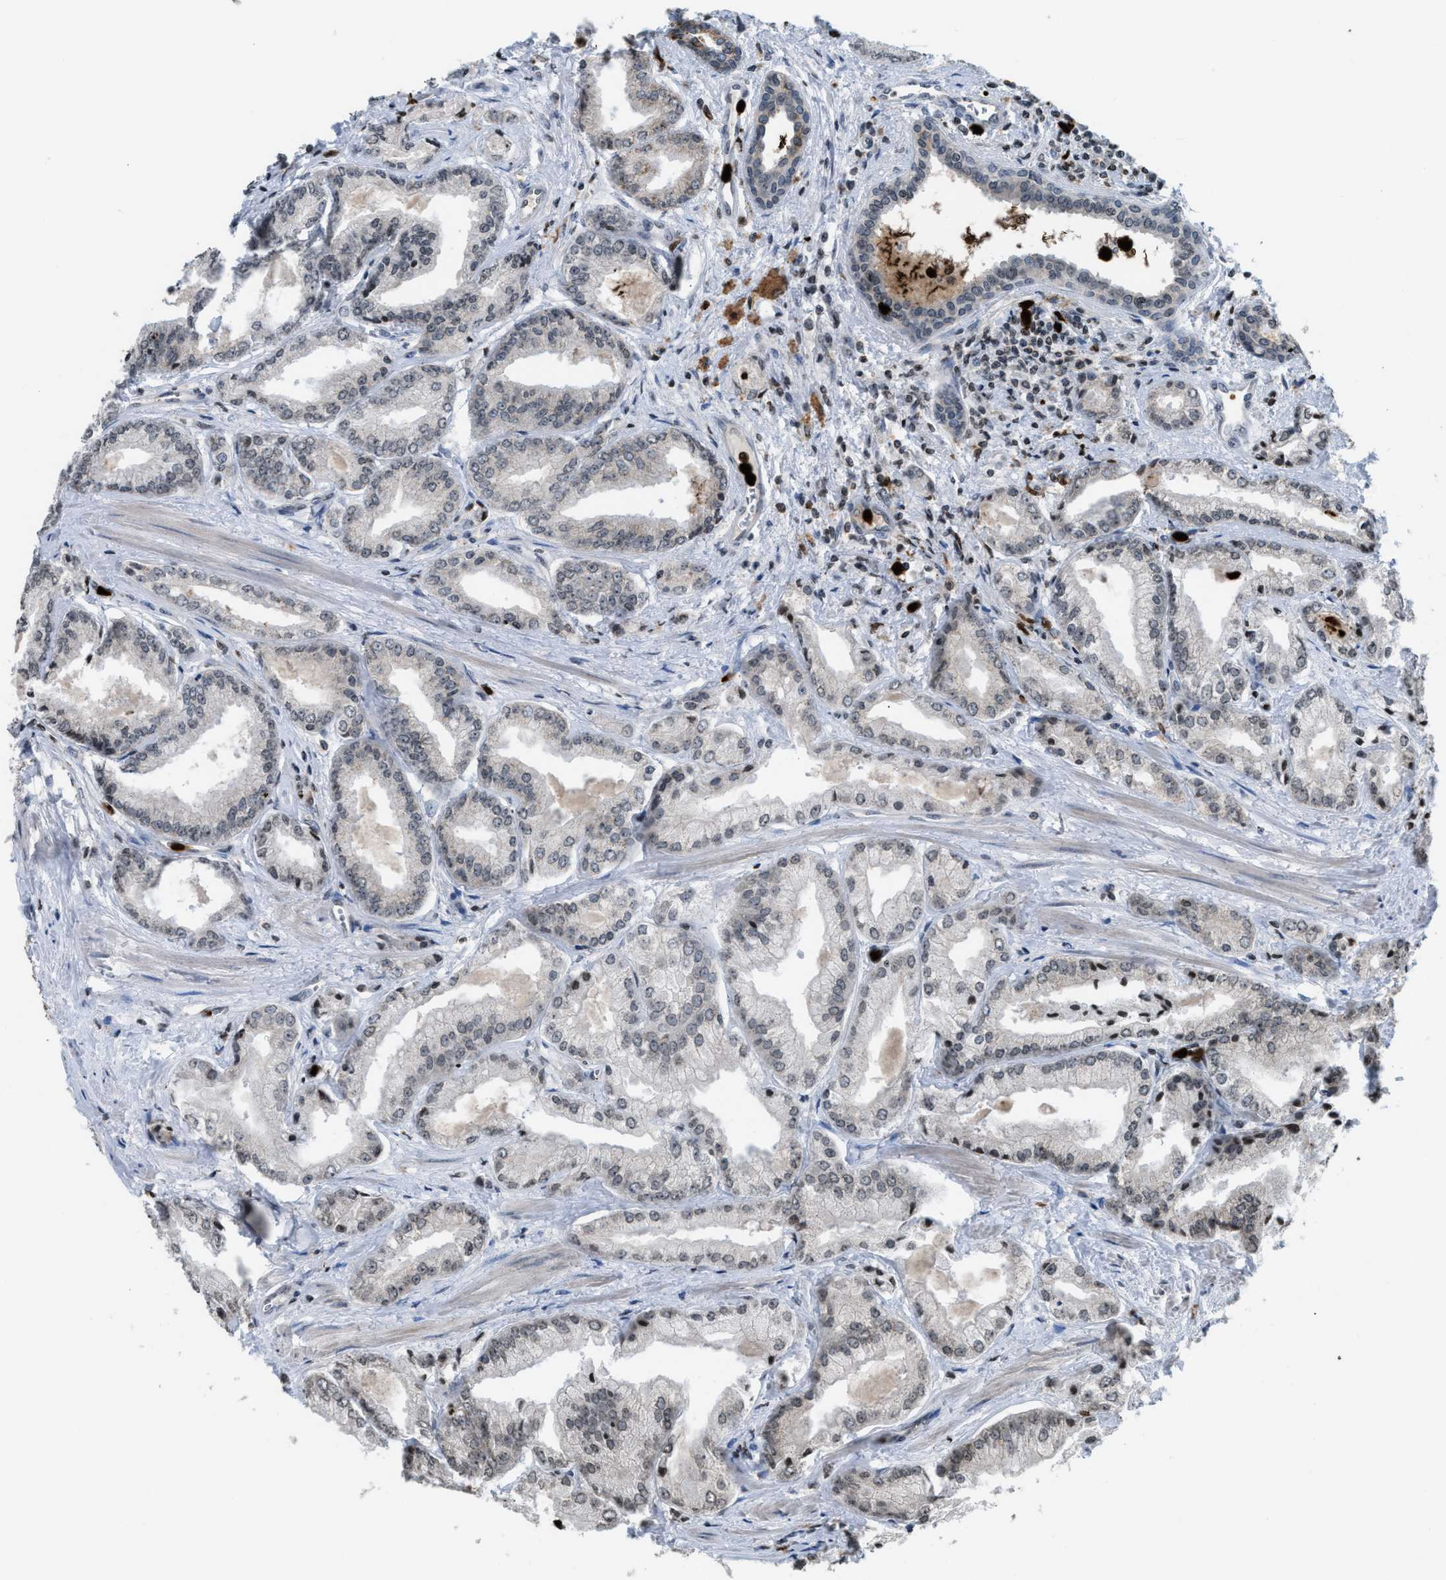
{"staining": {"intensity": "negative", "quantity": "none", "location": "none"}, "tissue": "prostate cancer", "cell_type": "Tumor cells", "image_type": "cancer", "snomed": [{"axis": "morphology", "description": "Adenocarcinoma, Low grade"}, {"axis": "topography", "description": "Prostate"}], "caption": "This is a micrograph of immunohistochemistry staining of adenocarcinoma (low-grade) (prostate), which shows no staining in tumor cells.", "gene": "PRUNE2", "patient": {"sex": "male", "age": 52}}